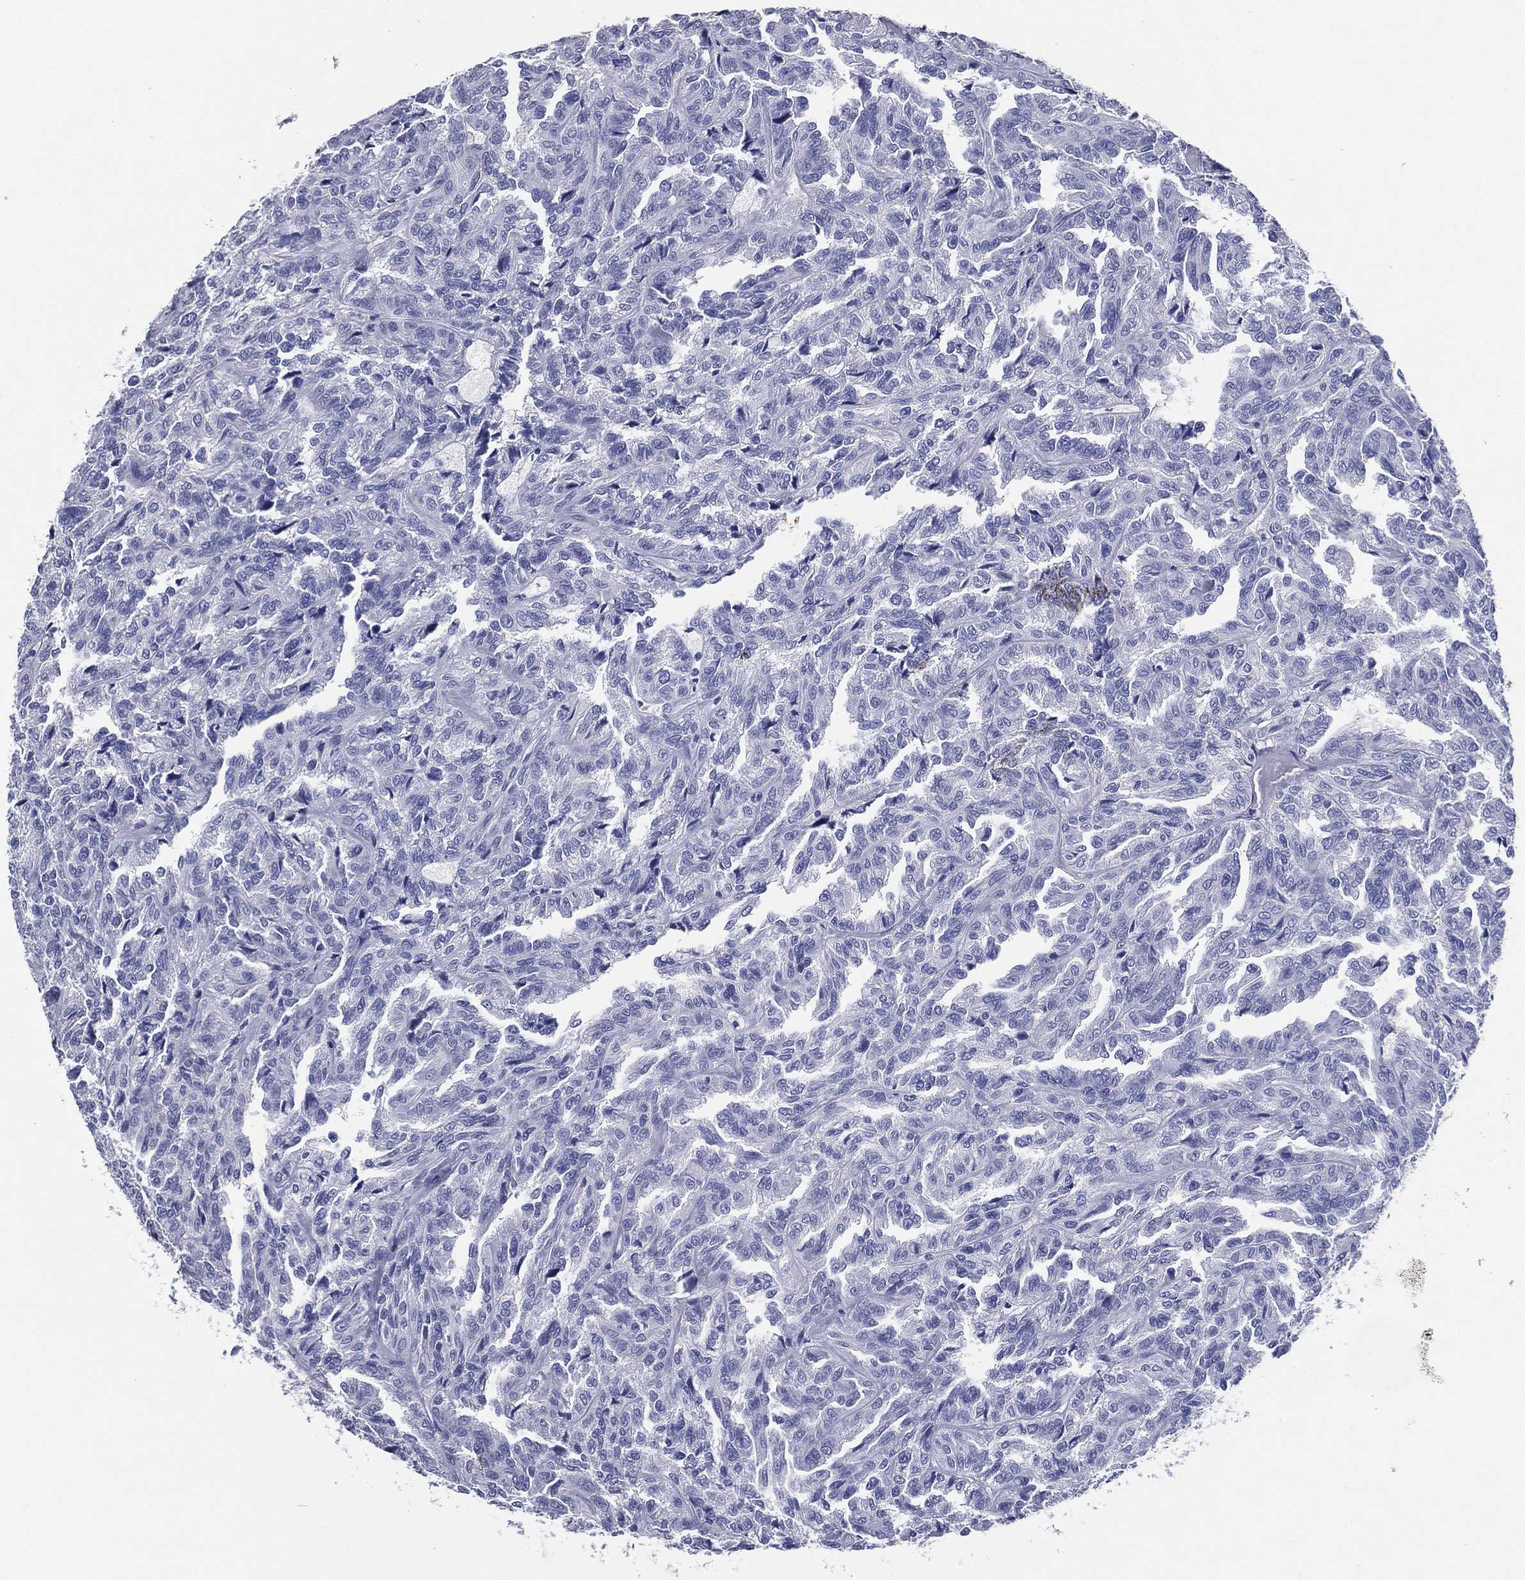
{"staining": {"intensity": "negative", "quantity": "none", "location": "none"}, "tissue": "renal cancer", "cell_type": "Tumor cells", "image_type": "cancer", "snomed": [{"axis": "morphology", "description": "Adenocarcinoma, NOS"}, {"axis": "topography", "description": "Kidney"}], "caption": "IHC image of neoplastic tissue: human renal adenocarcinoma stained with DAB (3,3'-diaminobenzidine) exhibits no significant protein positivity in tumor cells.", "gene": "TFAP2A", "patient": {"sex": "male", "age": 79}}